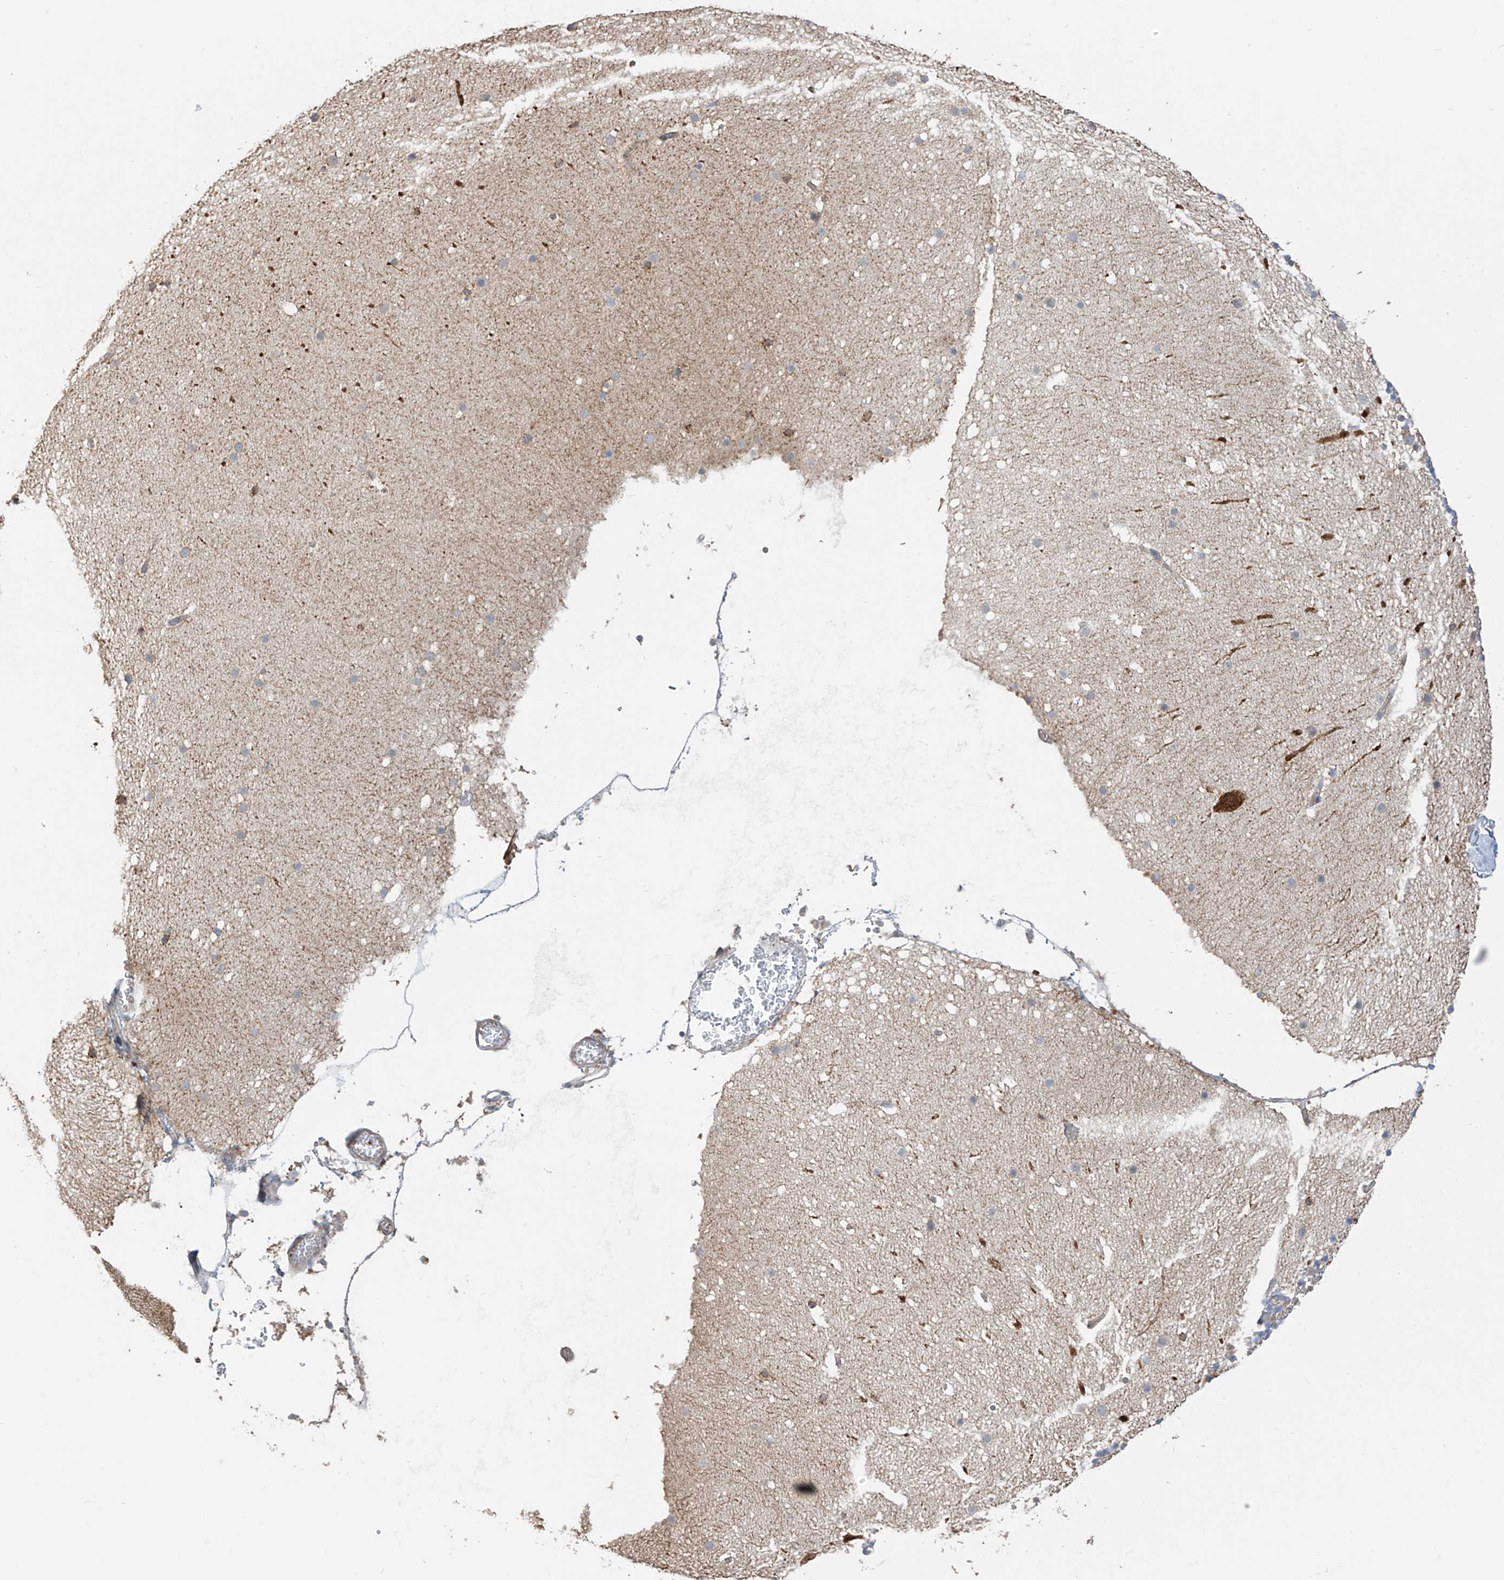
{"staining": {"intensity": "negative", "quantity": "none", "location": "none"}, "tissue": "cerebellum", "cell_type": "Cells in granular layer", "image_type": "normal", "snomed": [{"axis": "morphology", "description": "Normal tissue, NOS"}, {"axis": "topography", "description": "Cerebellum"}], "caption": "Immunohistochemical staining of unremarkable human cerebellum exhibits no significant expression in cells in granular layer. Brightfield microscopy of IHC stained with DAB (brown) and hematoxylin (blue), captured at high magnification.", "gene": "ABTB1", "patient": {"sex": "male", "age": 57}}